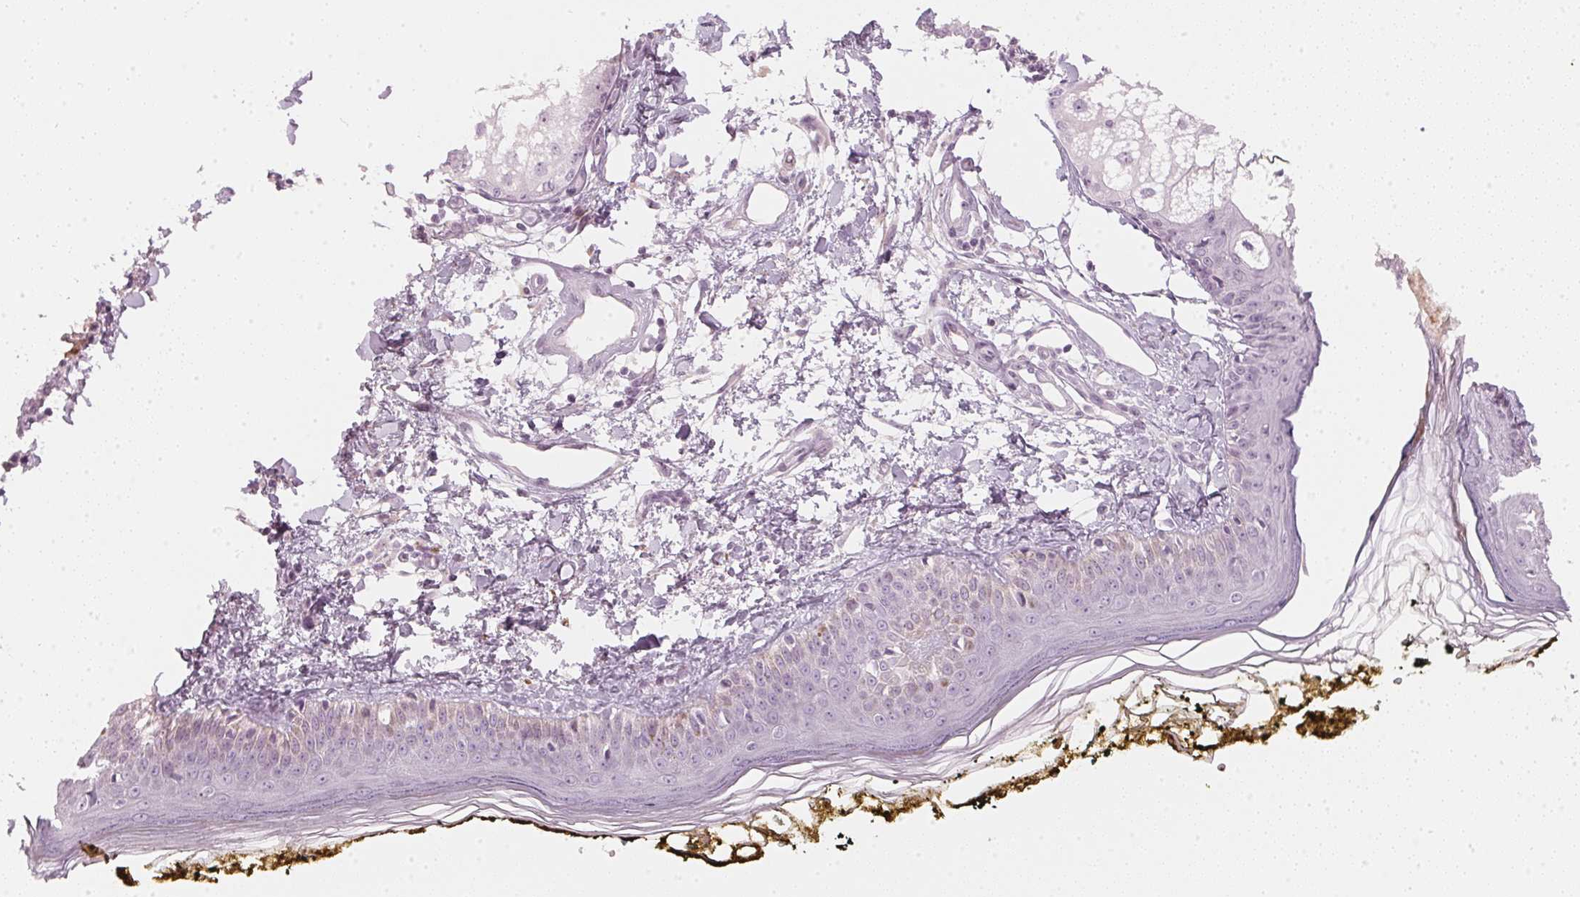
{"staining": {"intensity": "negative", "quantity": "none", "location": "none"}, "tissue": "skin", "cell_type": "Fibroblasts", "image_type": "normal", "snomed": [{"axis": "morphology", "description": "Normal tissue, NOS"}, {"axis": "topography", "description": "Skin"}], "caption": "DAB immunohistochemical staining of unremarkable skin exhibits no significant expression in fibroblasts. (IHC, brightfield microscopy, high magnification).", "gene": "CHST4", "patient": {"sex": "male", "age": 76}}